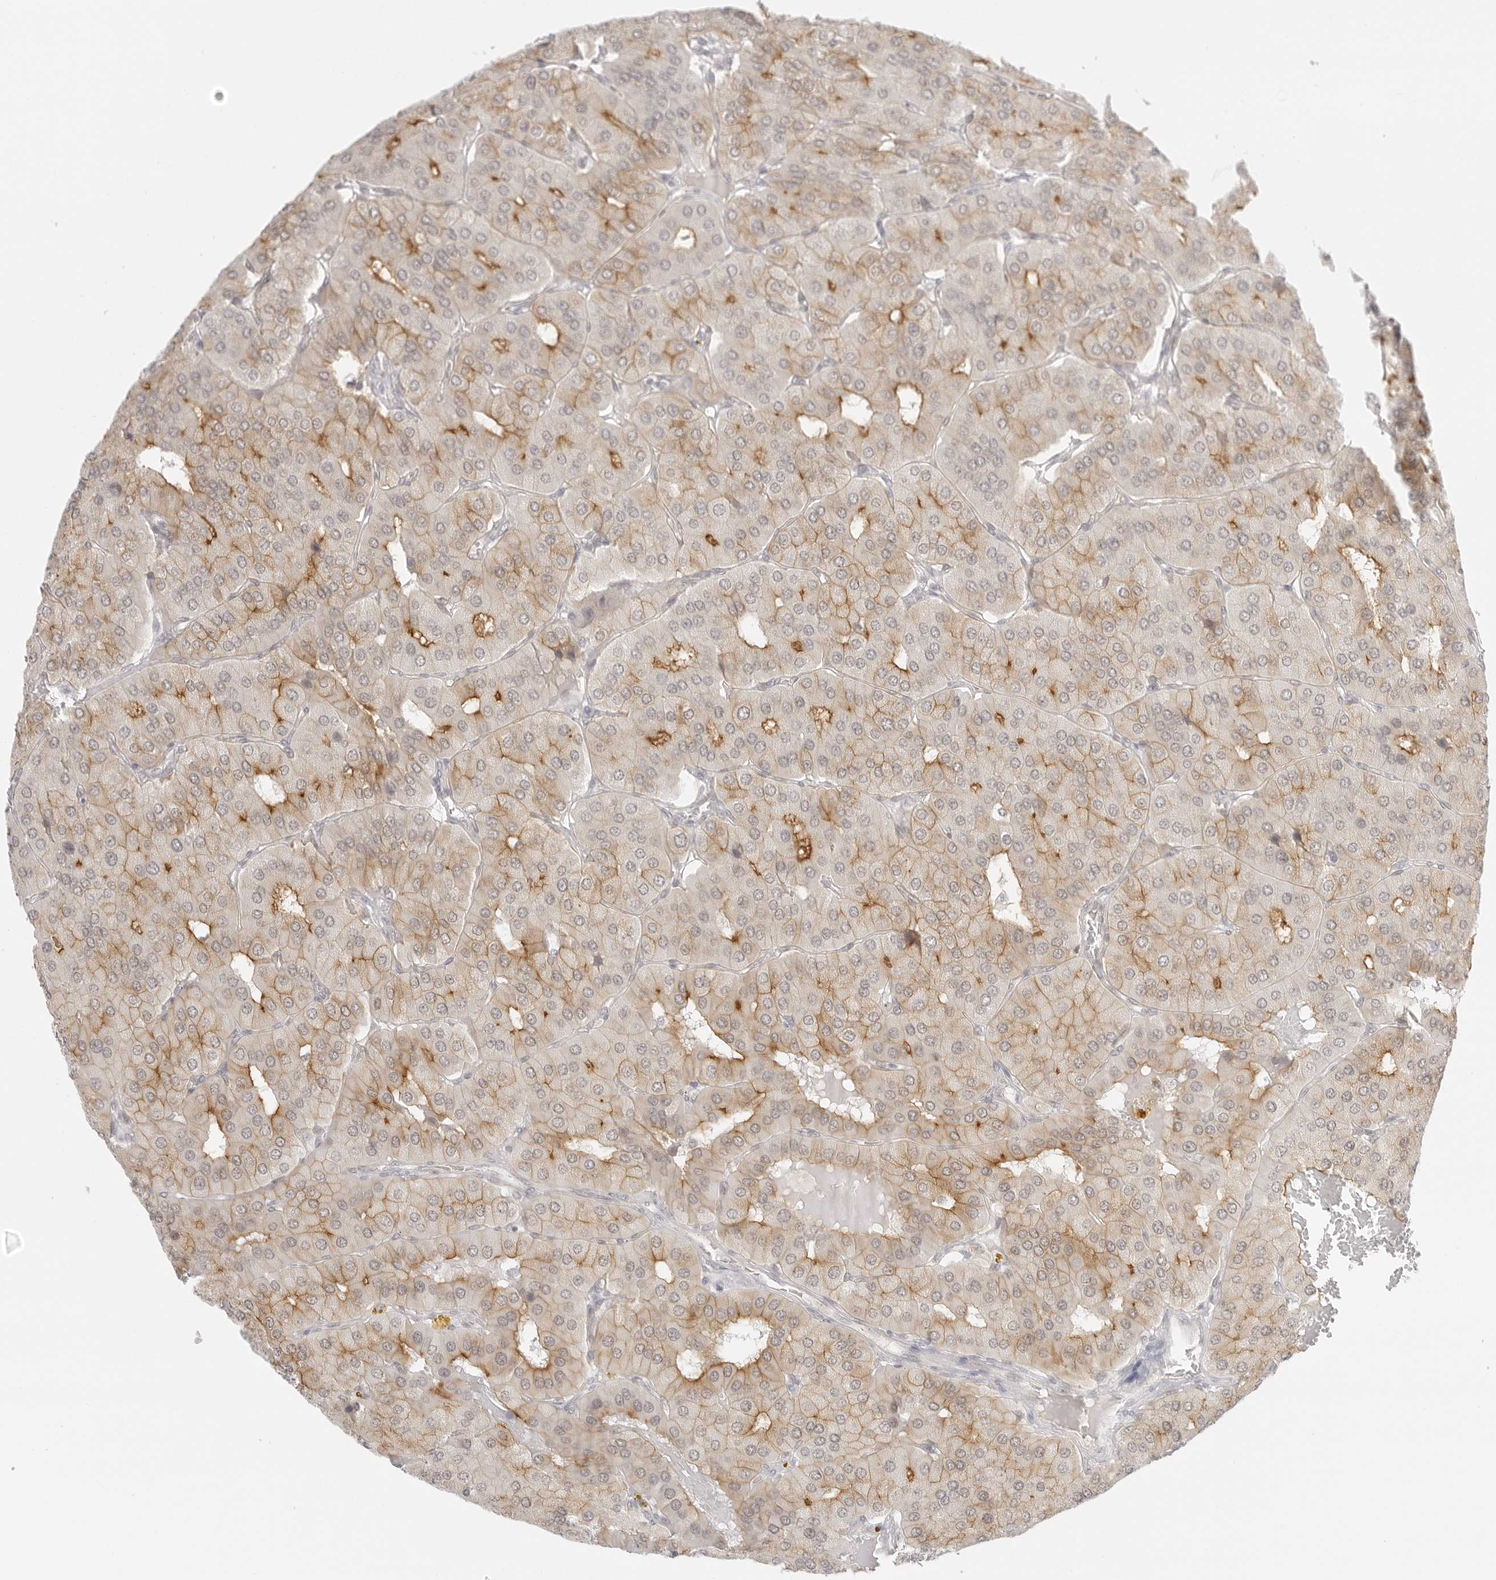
{"staining": {"intensity": "moderate", "quantity": ">75%", "location": "cytoplasmic/membranous,nuclear"}, "tissue": "parathyroid gland", "cell_type": "Glandular cells", "image_type": "normal", "snomed": [{"axis": "morphology", "description": "Normal tissue, NOS"}, {"axis": "morphology", "description": "Adenoma, NOS"}, {"axis": "topography", "description": "Parathyroid gland"}], "caption": "Protein analysis of benign parathyroid gland shows moderate cytoplasmic/membranous,nuclear positivity in approximately >75% of glandular cells.", "gene": "MED18", "patient": {"sex": "female", "age": 86}}